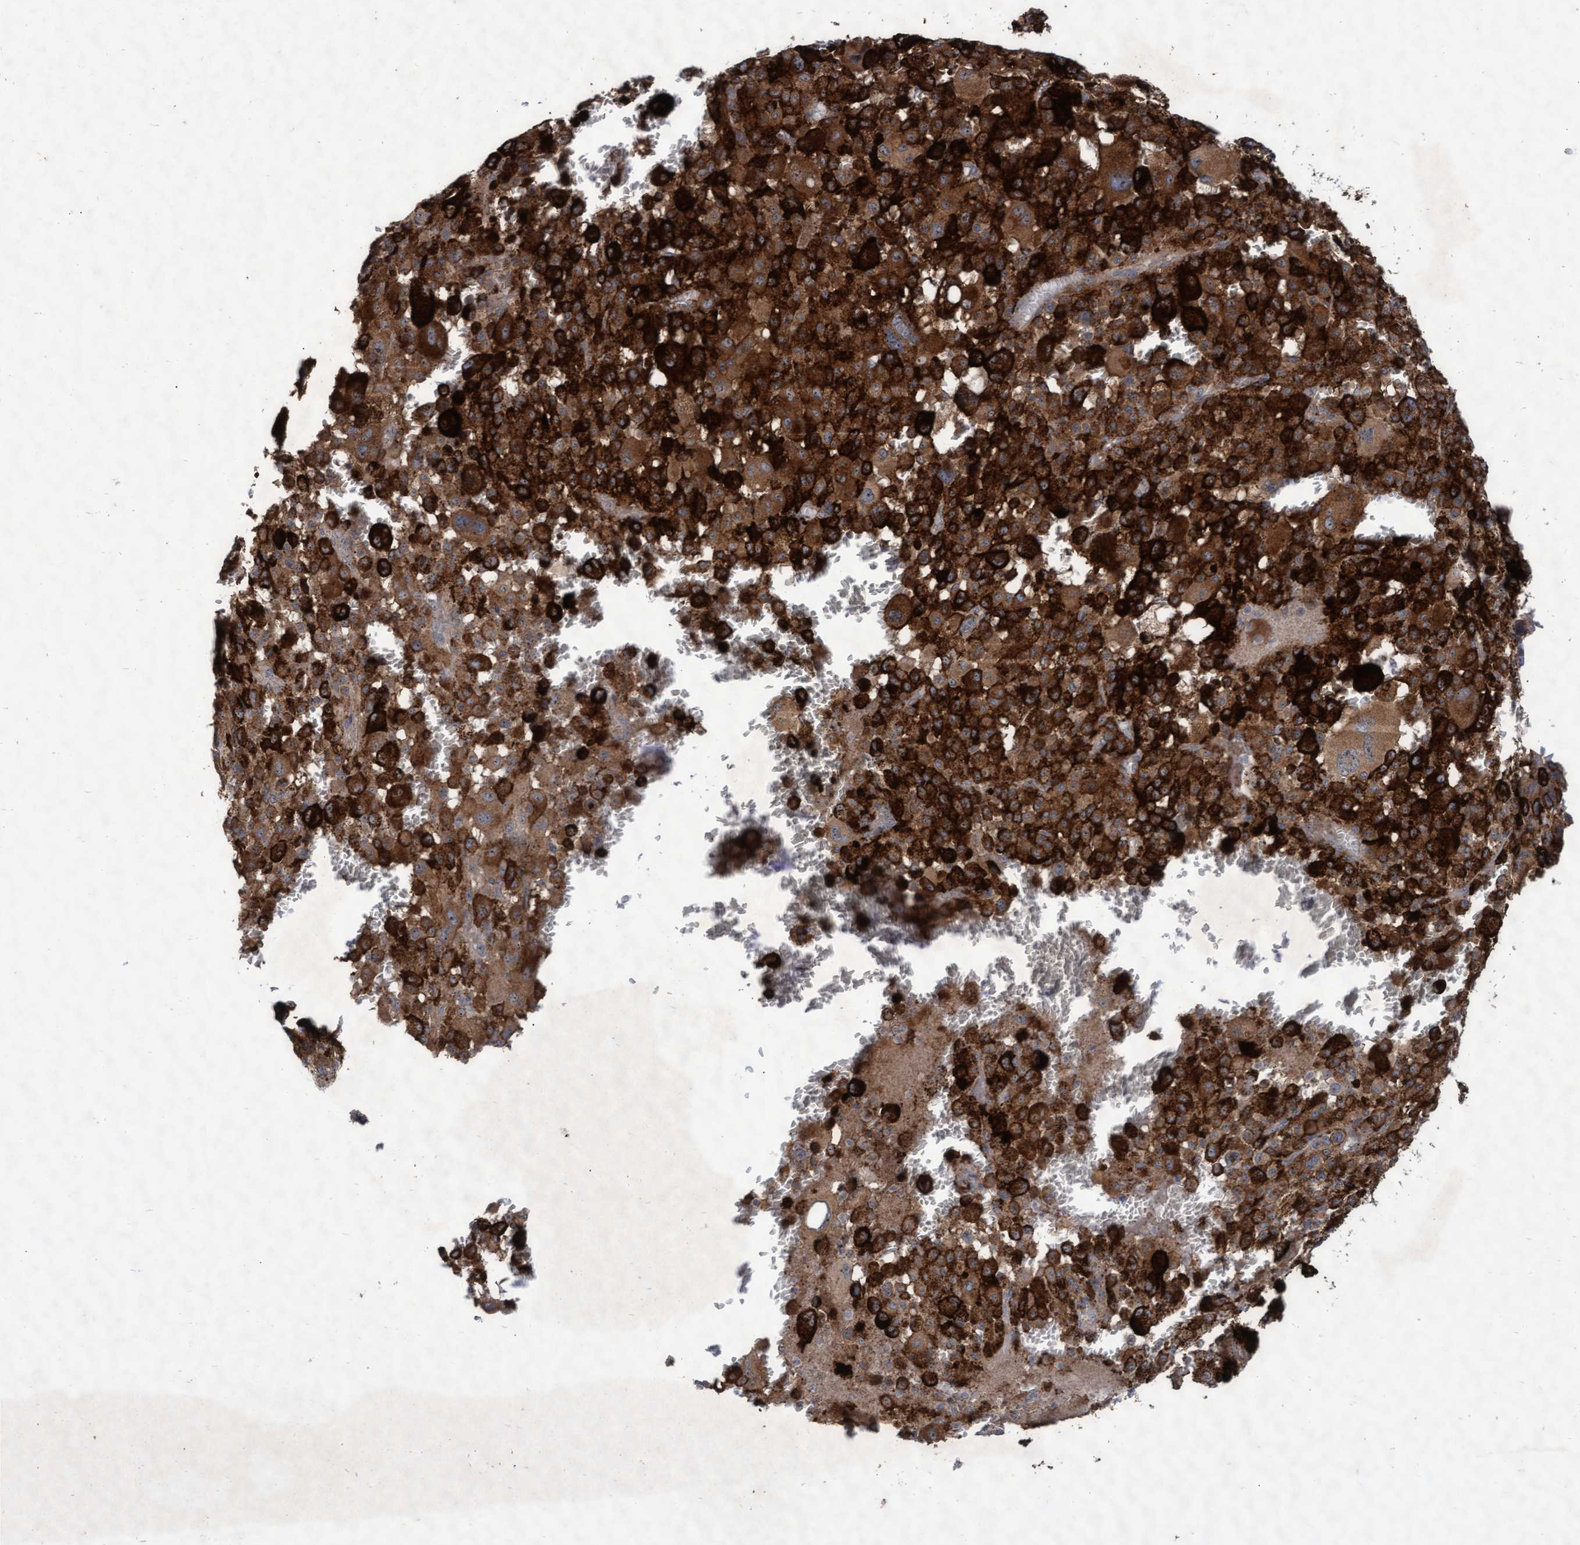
{"staining": {"intensity": "strong", "quantity": ">75%", "location": "cytoplasmic/membranous"}, "tissue": "melanoma", "cell_type": "Tumor cells", "image_type": "cancer", "snomed": [{"axis": "morphology", "description": "Malignant melanoma, Metastatic site"}, {"axis": "topography", "description": "Skin"}], "caption": "Immunohistochemistry (DAB (3,3'-diaminobenzidine)) staining of malignant melanoma (metastatic site) displays strong cytoplasmic/membranous protein positivity in approximately >75% of tumor cells. (DAB = brown stain, brightfield microscopy at high magnification).", "gene": "ABCF2", "patient": {"sex": "female", "age": 74}}